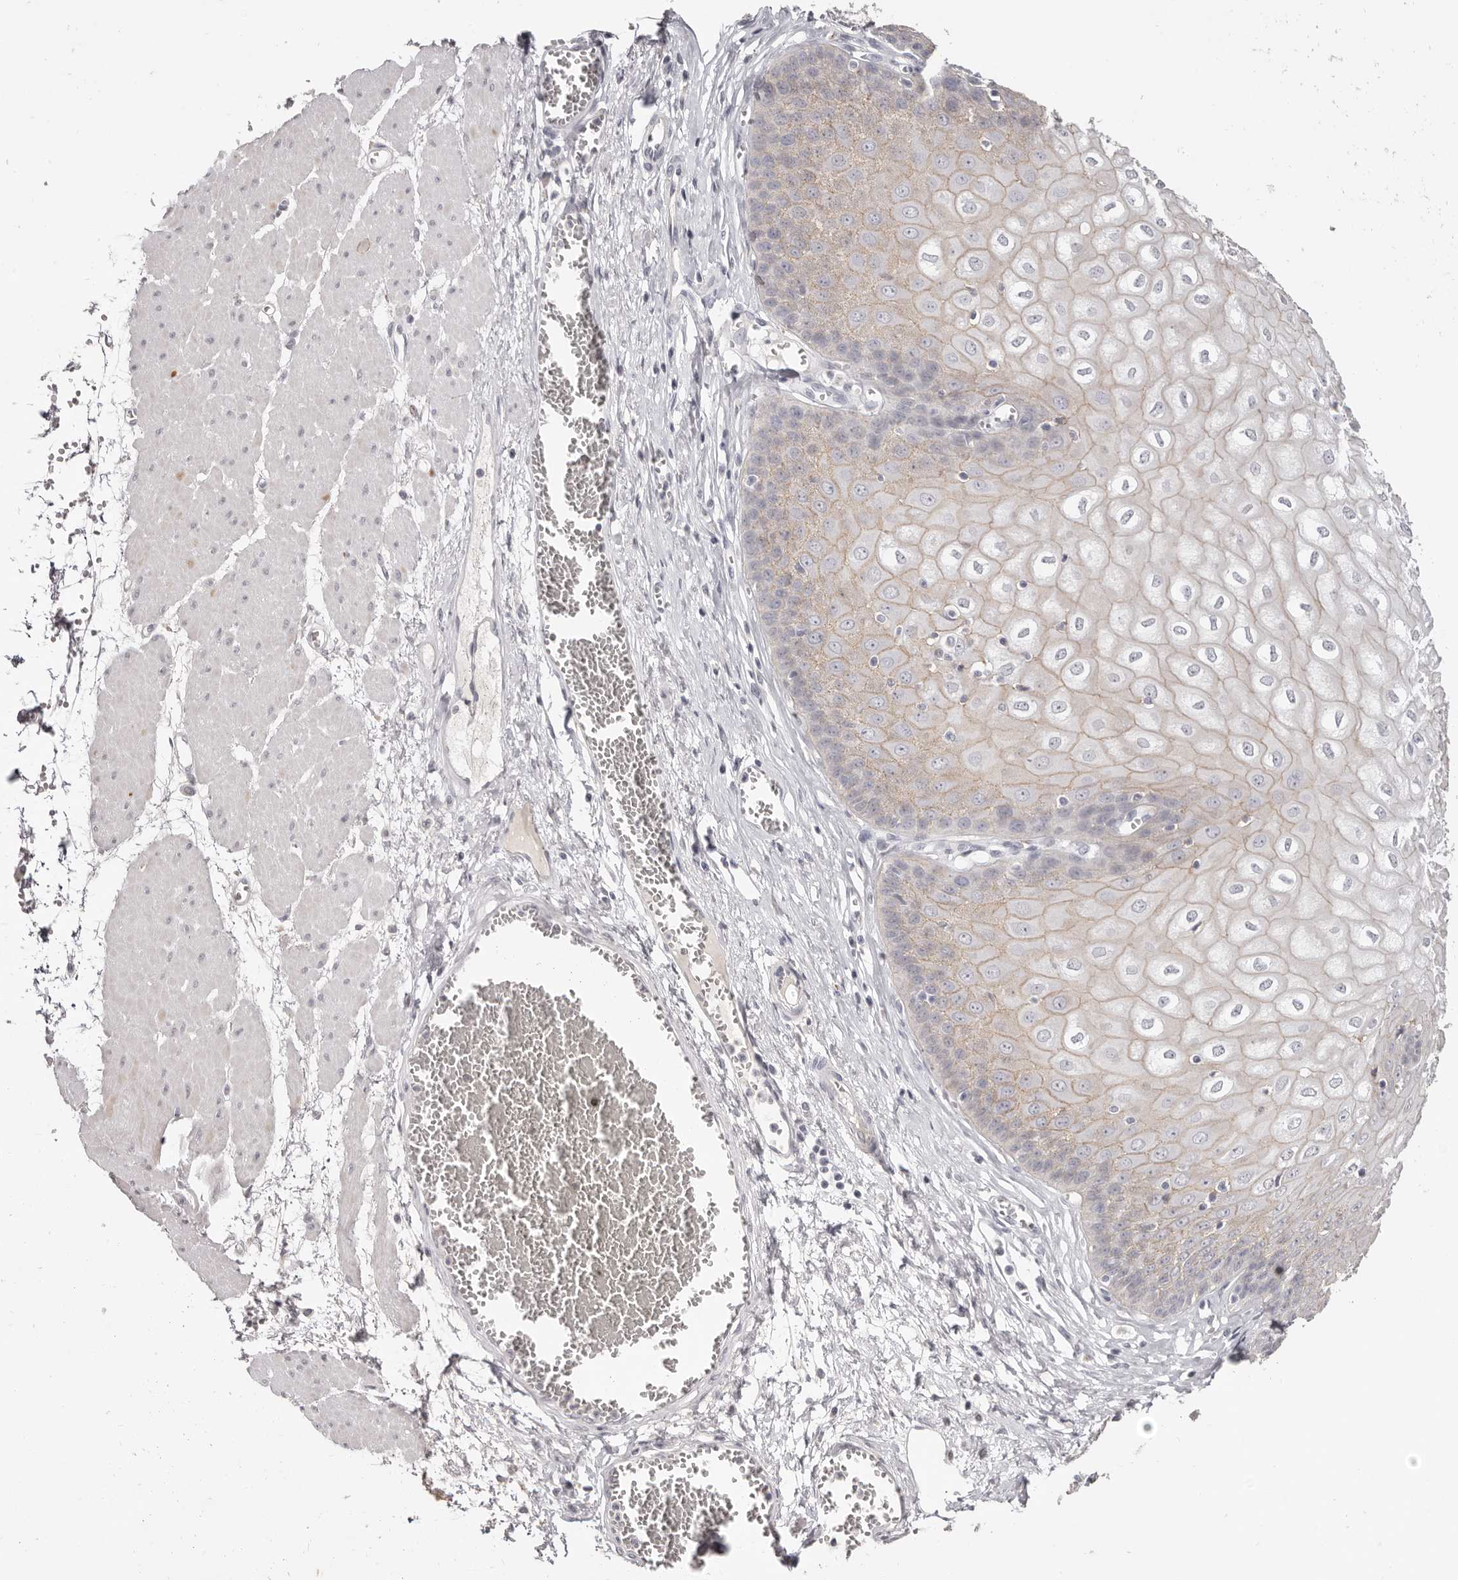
{"staining": {"intensity": "negative", "quantity": "none", "location": "none"}, "tissue": "esophagus", "cell_type": "Squamous epithelial cells", "image_type": "normal", "snomed": [{"axis": "morphology", "description": "Normal tissue, NOS"}, {"axis": "topography", "description": "Esophagus"}], "caption": "Immunohistochemistry image of unremarkable esophagus: esophagus stained with DAB (3,3'-diaminobenzidine) reveals no significant protein positivity in squamous epithelial cells. (Stains: DAB (3,3'-diaminobenzidine) immunohistochemistry with hematoxylin counter stain, Microscopy: brightfield microscopy at high magnification).", "gene": "PCDHB6", "patient": {"sex": "male", "age": 60}}